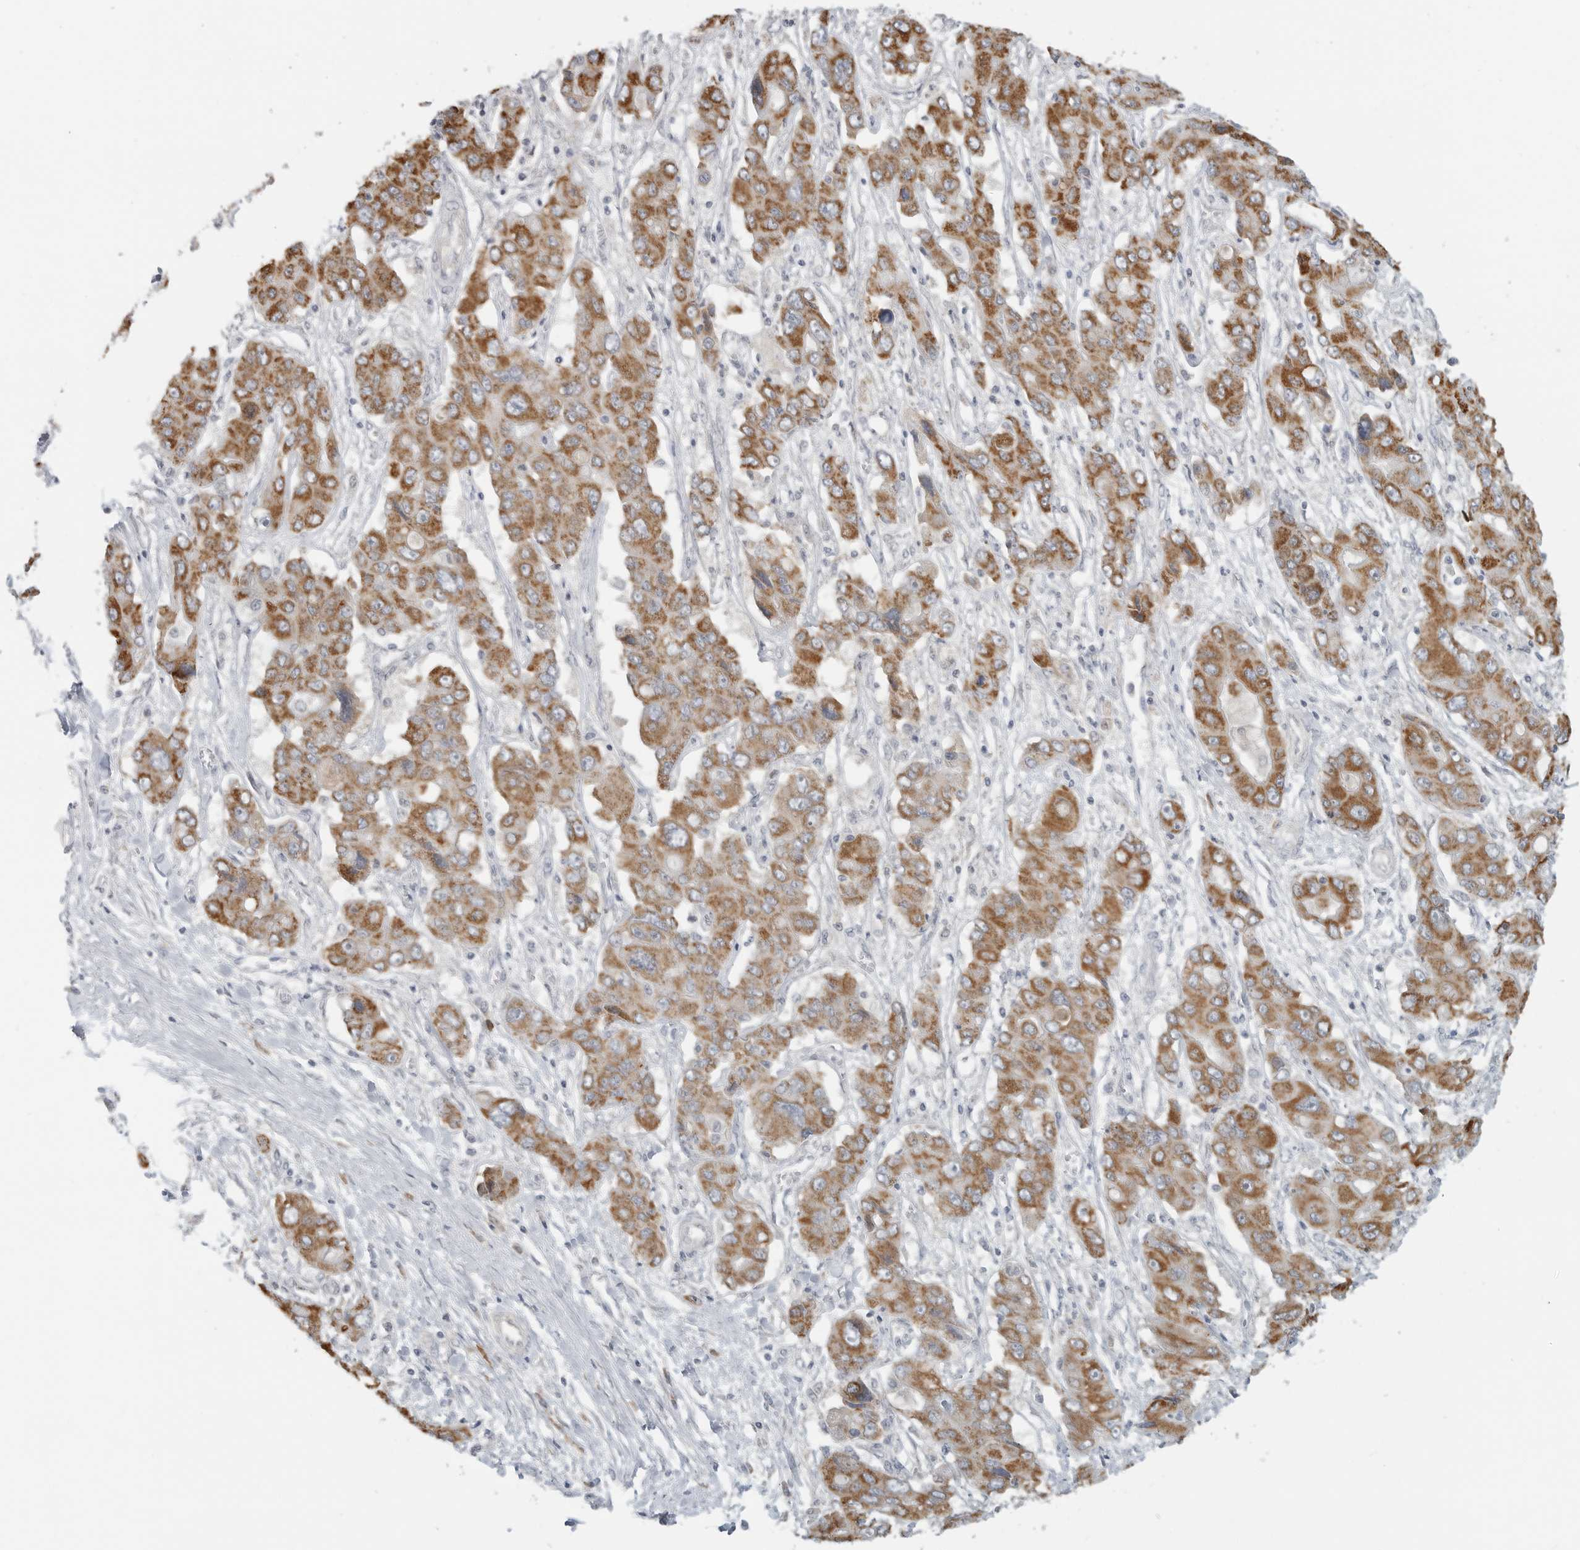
{"staining": {"intensity": "strong", "quantity": "25%-75%", "location": "cytoplasmic/membranous"}, "tissue": "liver cancer", "cell_type": "Tumor cells", "image_type": "cancer", "snomed": [{"axis": "morphology", "description": "Cholangiocarcinoma"}, {"axis": "topography", "description": "Liver"}], "caption": "Human cholangiocarcinoma (liver) stained with a brown dye displays strong cytoplasmic/membranous positive positivity in approximately 25%-75% of tumor cells.", "gene": "IL12RB2", "patient": {"sex": "male", "age": 67}}